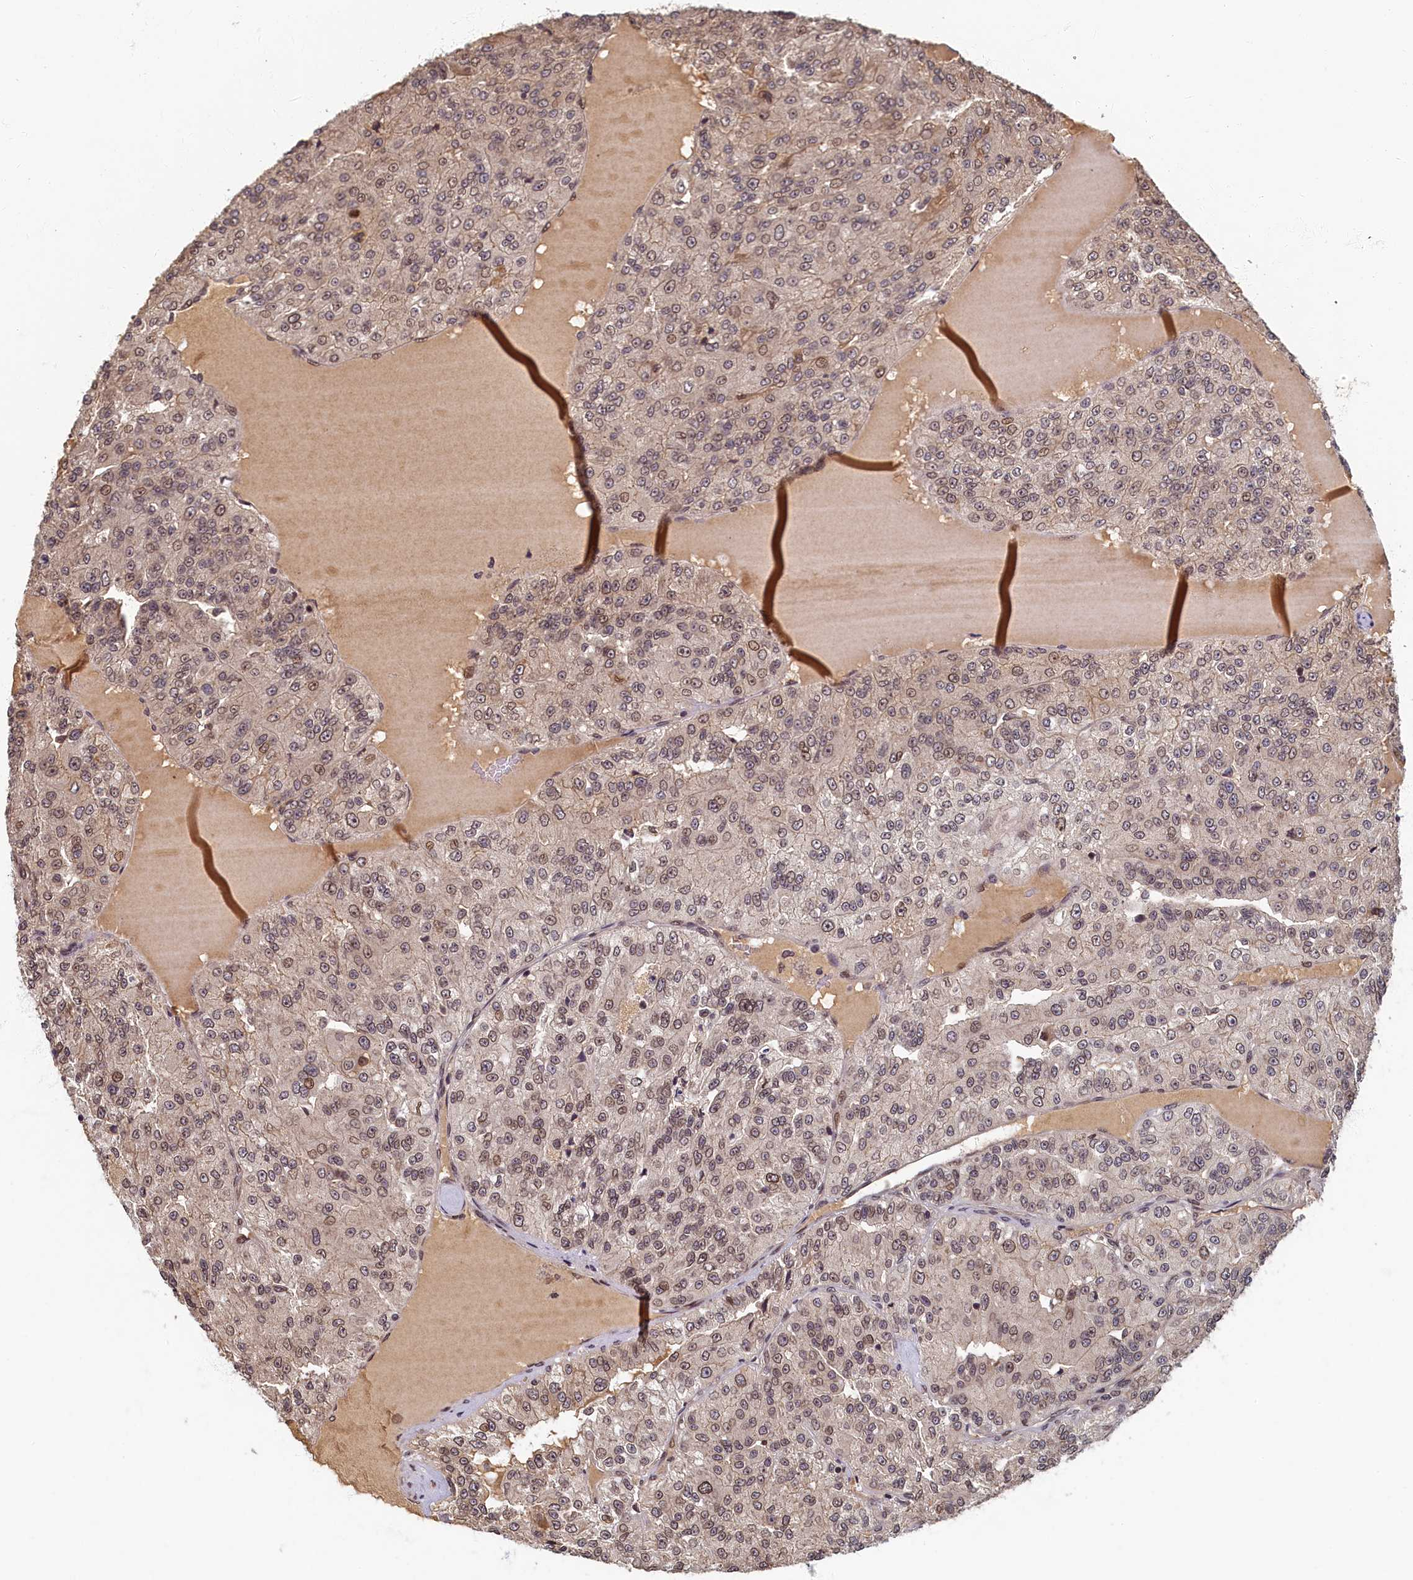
{"staining": {"intensity": "moderate", "quantity": ">75%", "location": "nuclear"}, "tissue": "renal cancer", "cell_type": "Tumor cells", "image_type": "cancer", "snomed": [{"axis": "morphology", "description": "Adenocarcinoma, NOS"}, {"axis": "topography", "description": "Kidney"}], "caption": "A histopathology image of human renal adenocarcinoma stained for a protein reveals moderate nuclear brown staining in tumor cells.", "gene": "CKAP2L", "patient": {"sex": "female", "age": 63}}